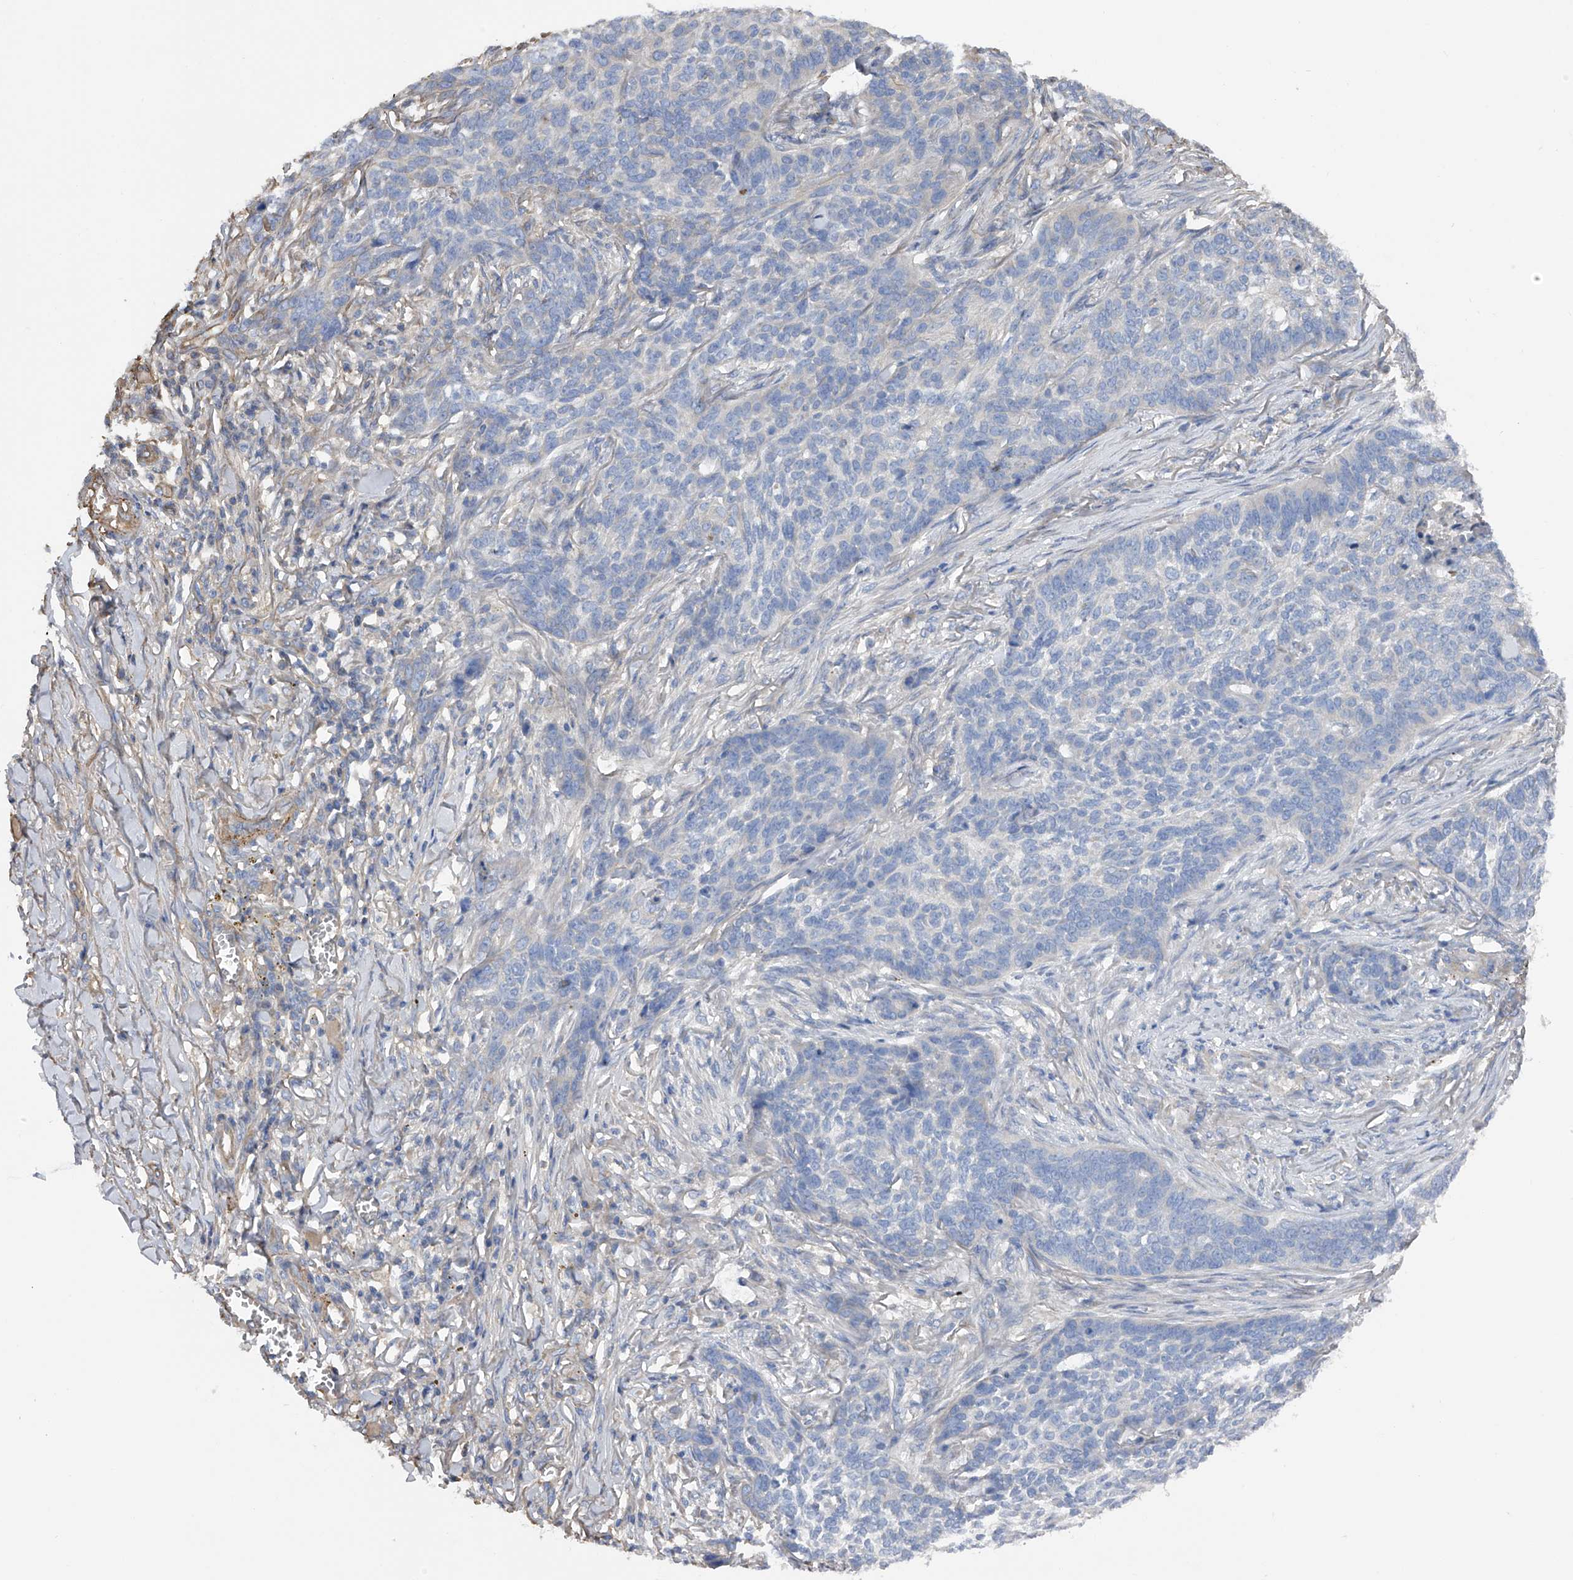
{"staining": {"intensity": "negative", "quantity": "none", "location": "none"}, "tissue": "skin cancer", "cell_type": "Tumor cells", "image_type": "cancer", "snomed": [{"axis": "morphology", "description": "Basal cell carcinoma"}, {"axis": "topography", "description": "Skin"}], "caption": "Tumor cells show no significant positivity in basal cell carcinoma (skin).", "gene": "RWDD2A", "patient": {"sex": "male", "age": 85}}